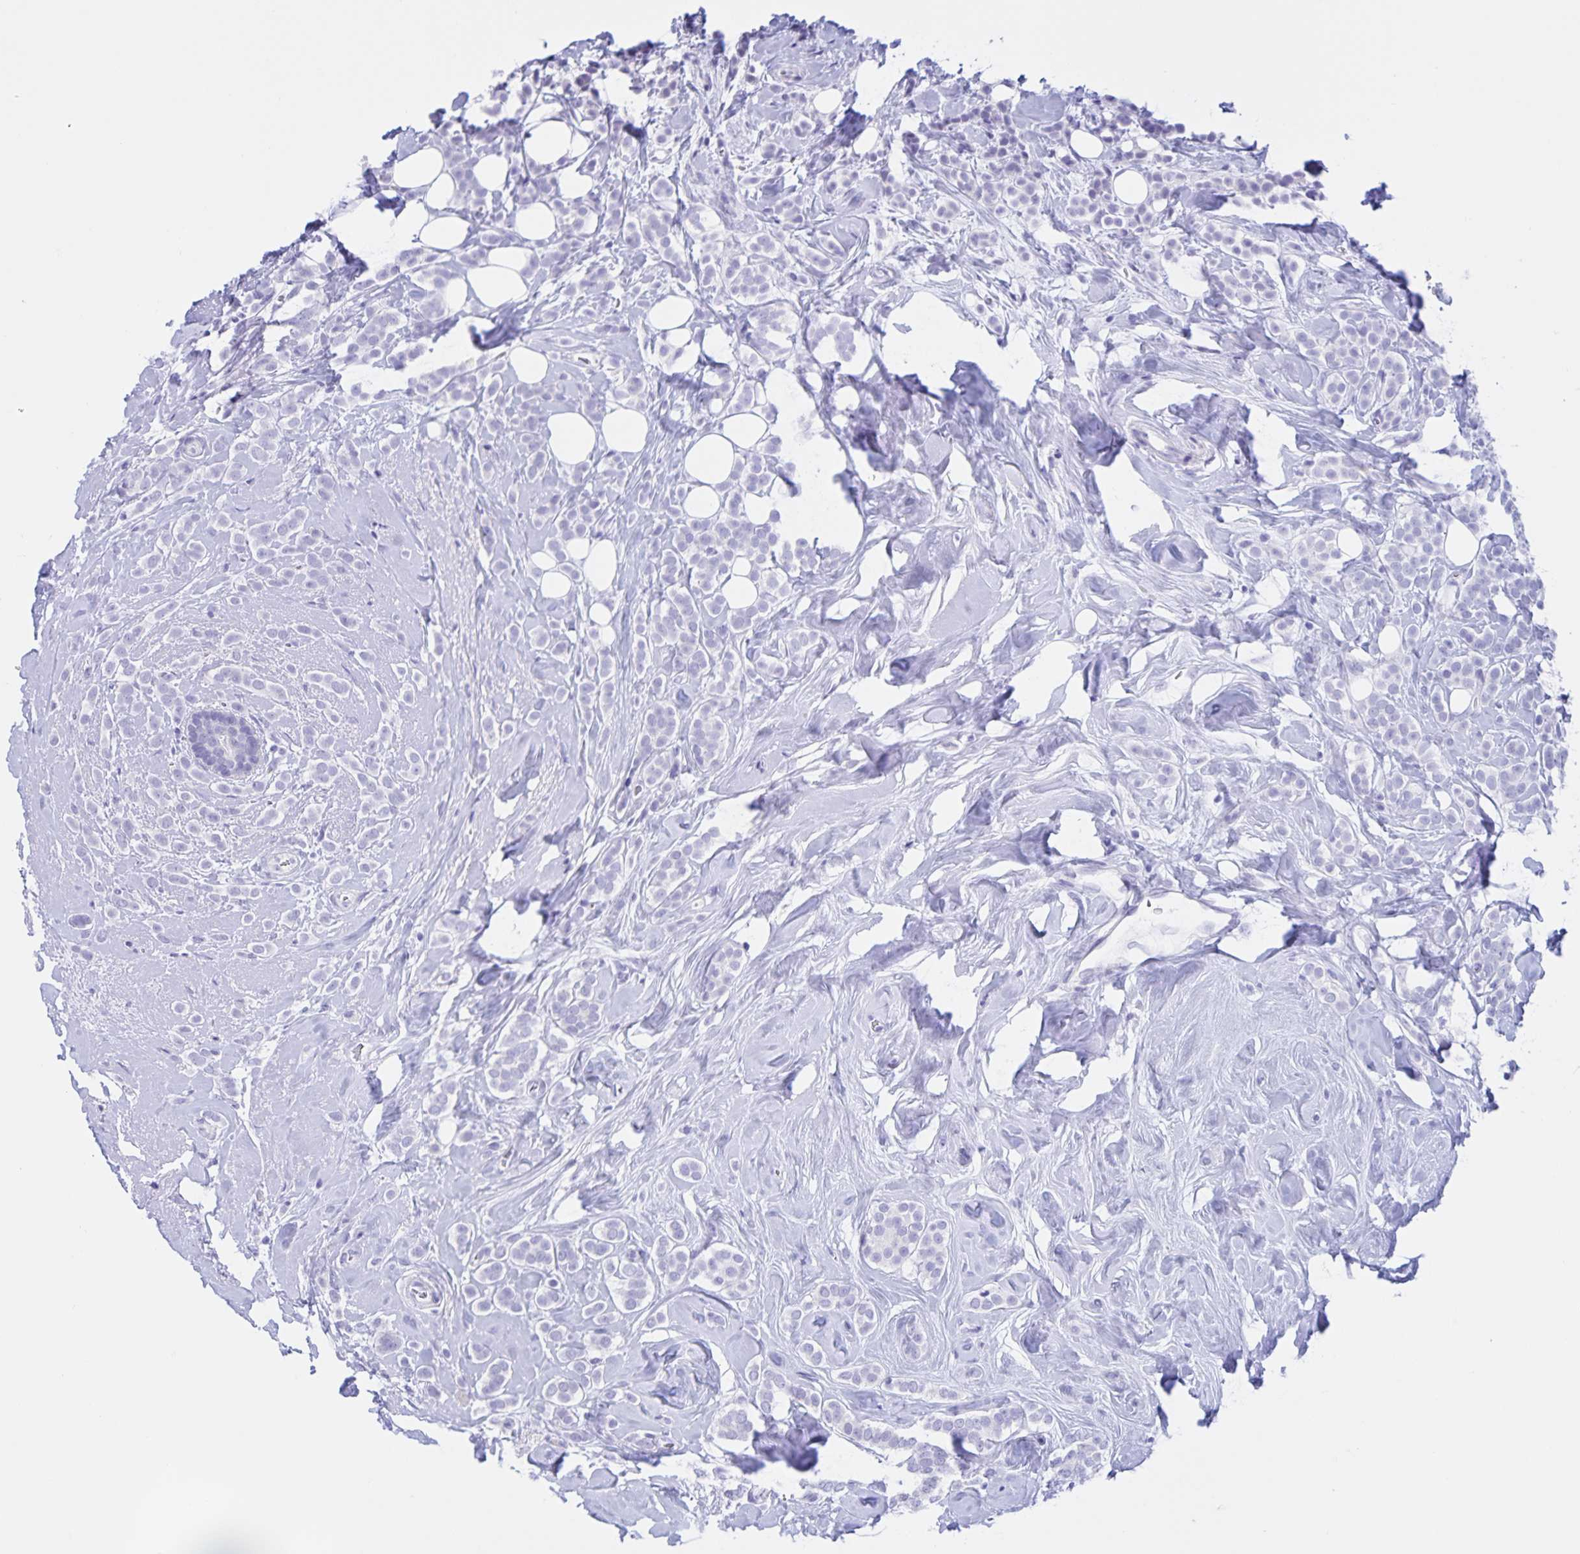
{"staining": {"intensity": "negative", "quantity": "none", "location": "none"}, "tissue": "breast cancer", "cell_type": "Tumor cells", "image_type": "cancer", "snomed": [{"axis": "morphology", "description": "Lobular carcinoma"}, {"axis": "topography", "description": "Breast"}], "caption": "DAB immunohistochemical staining of breast cancer (lobular carcinoma) exhibits no significant expression in tumor cells.", "gene": "TGIF2LX", "patient": {"sex": "female", "age": 49}}